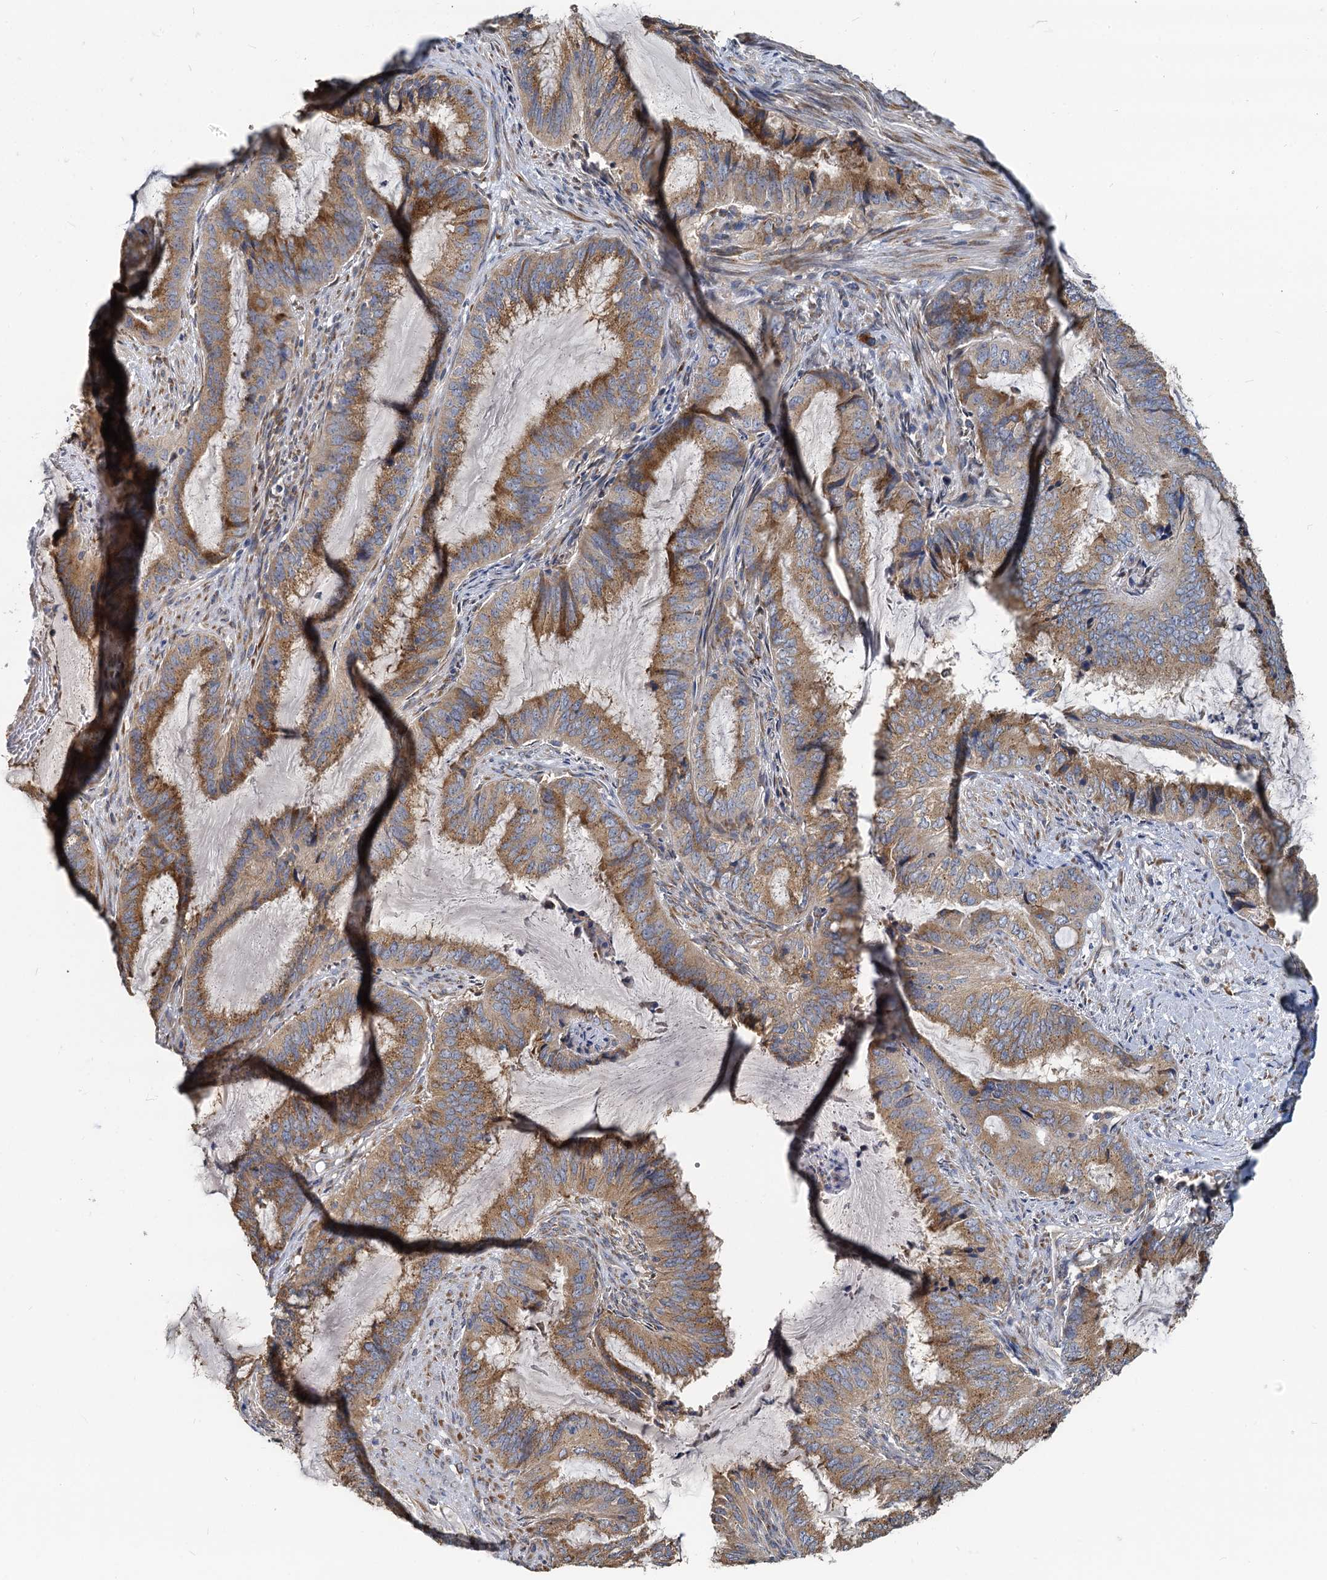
{"staining": {"intensity": "moderate", "quantity": ">75%", "location": "cytoplasmic/membranous"}, "tissue": "endometrial cancer", "cell_type": "Tumor cells", "image_type": "cancer", "snomed": [{"axis": "morphology", "description": "Adenocarcinoma, NOS"}, {"axis": "topography", "description": "Endometrium"}], "caption": "The micrograph displays staining of endometrial cancer, revealing moderate cytoplasmic/membranous protein staining (brown color) within tumor cells.", "gene": "NKAPD1", "patient": {"sex": "female", "age": 51}}